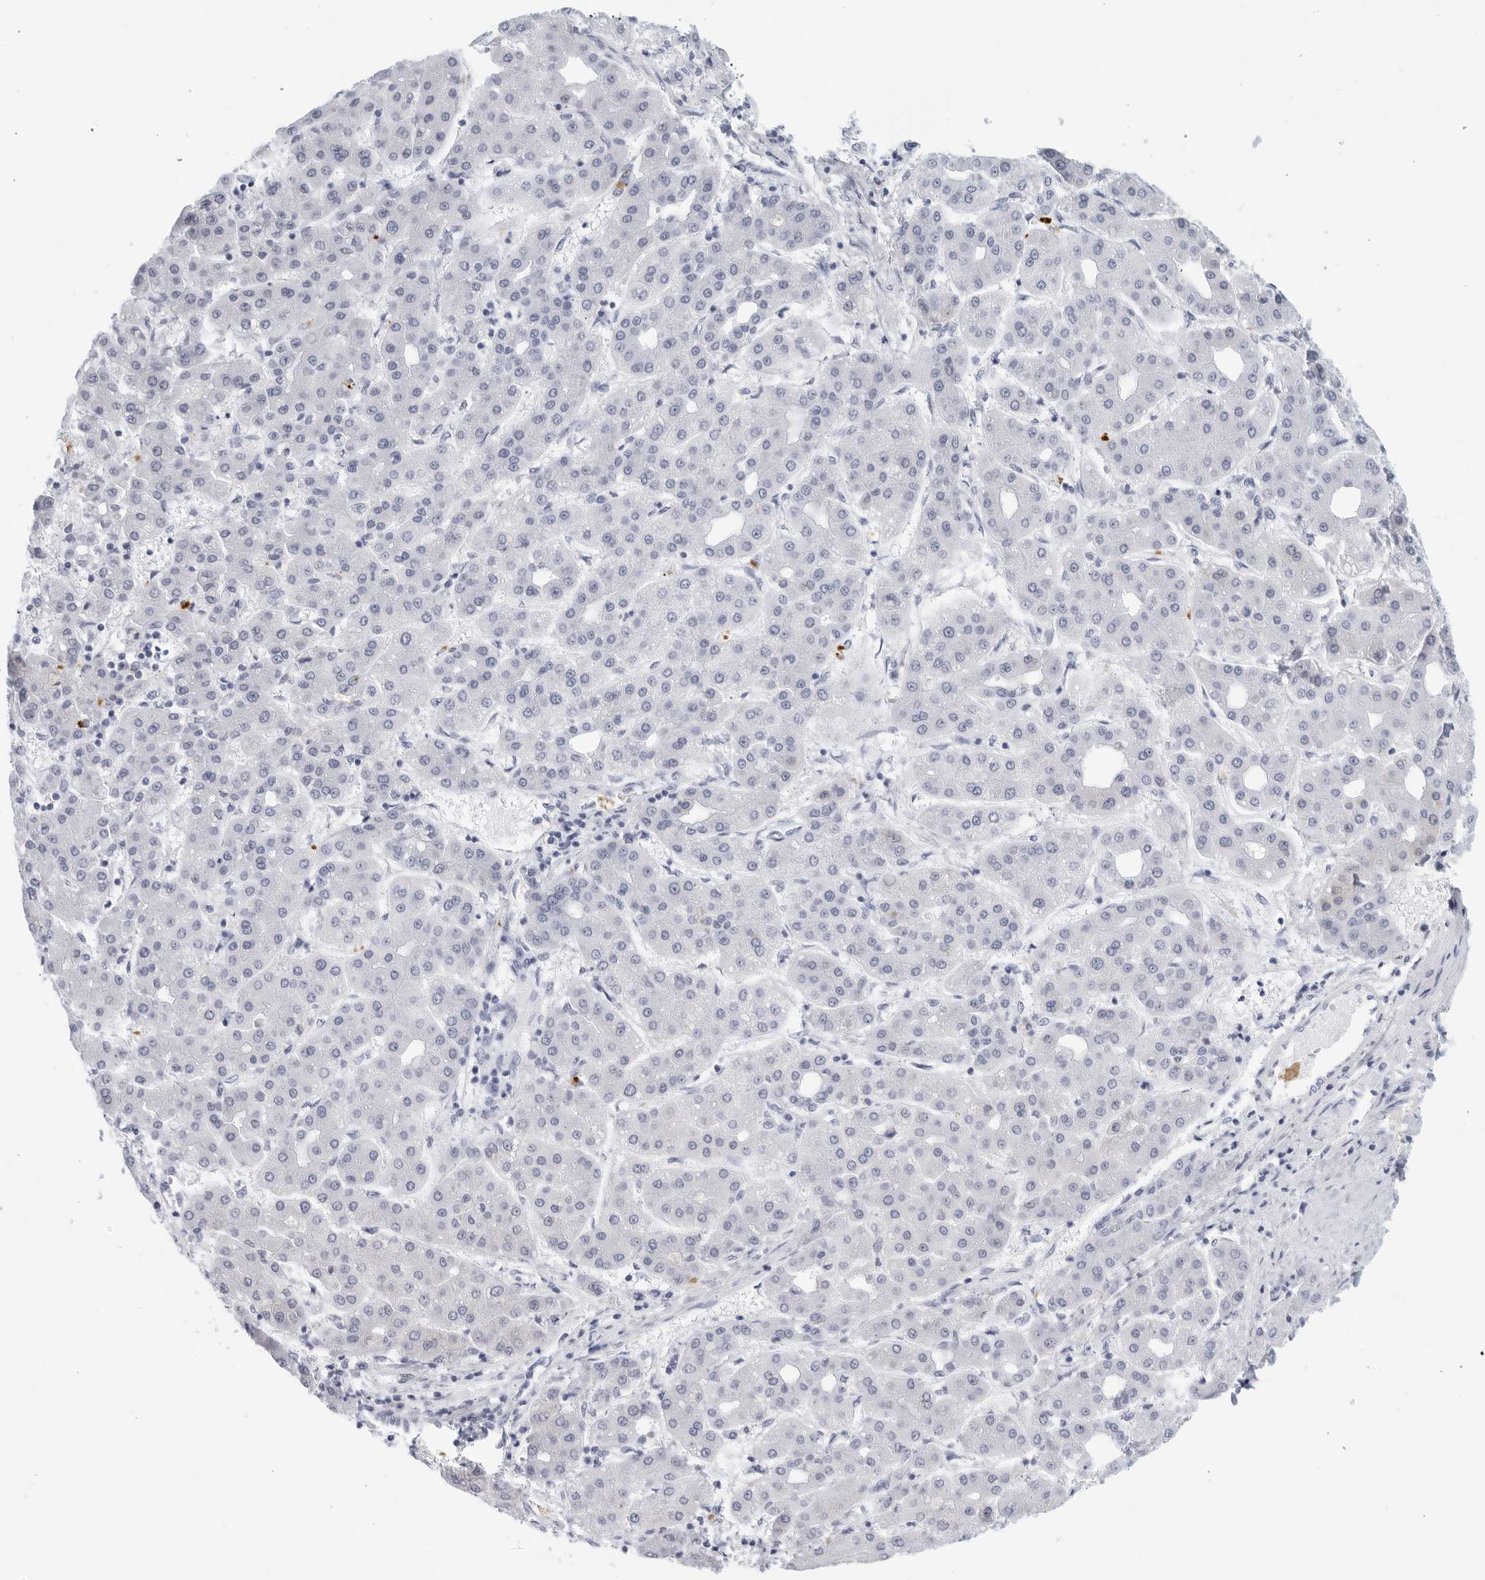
{"staining": {"intensity": "negative", "quantity": "none", "location": "none"}, "tissue": "liver cancer", "cell_type": "Tumor cells", "image_type": "cancer", "snomed": [{"axis": "morphology", "description": "Carcinoma, Hepatocellular, NOS"}, {"axis": "topography", "description": "Liver"}], "caption": "Immunohistochemistry of liver cancer demonstrates no staining in tumor cells.", "gene": "FGG", "patient": {"sex": "male", "age": 65}}